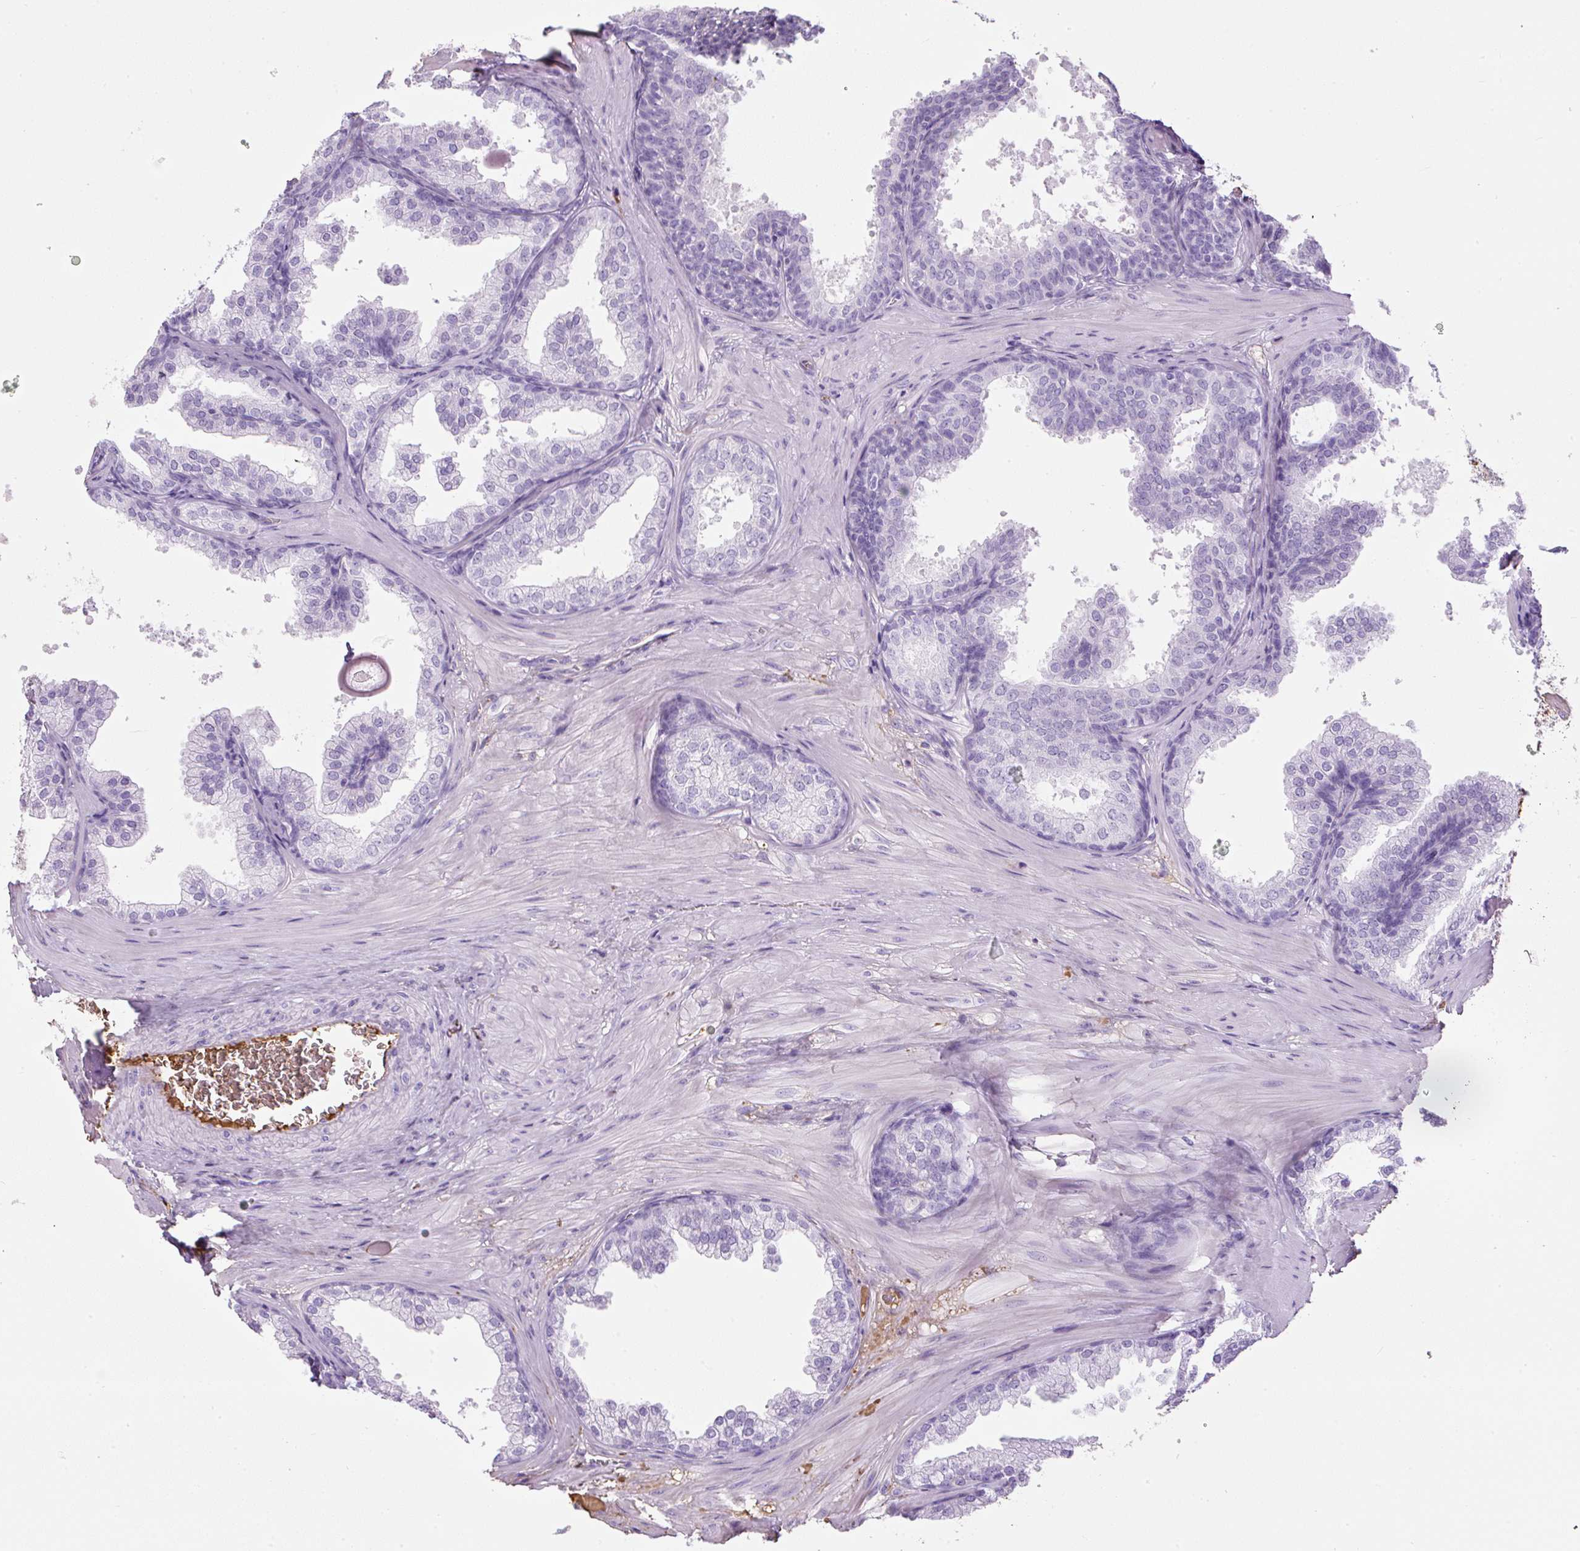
{"staining": {"intensity": "moderate", "quantity": "<25%", "location": "cytoplasmic/membranous"}, "tissue": "prostate", "cell_type": "Glandular cells", "image_type": "normal", "snomed": [{"axis": "morphology", "description": "Normal tissue, NOS"}, {"axis": "topography", "description": "Prostate"}], "caption": "Immunohistochemical staining of benign prostate shows low levels of moderate cytoplasmic/membranous positivity in approximately <25% of glandular cells.", "gene": "APOA1", "patient": {"sex": "male", "age": 37}}